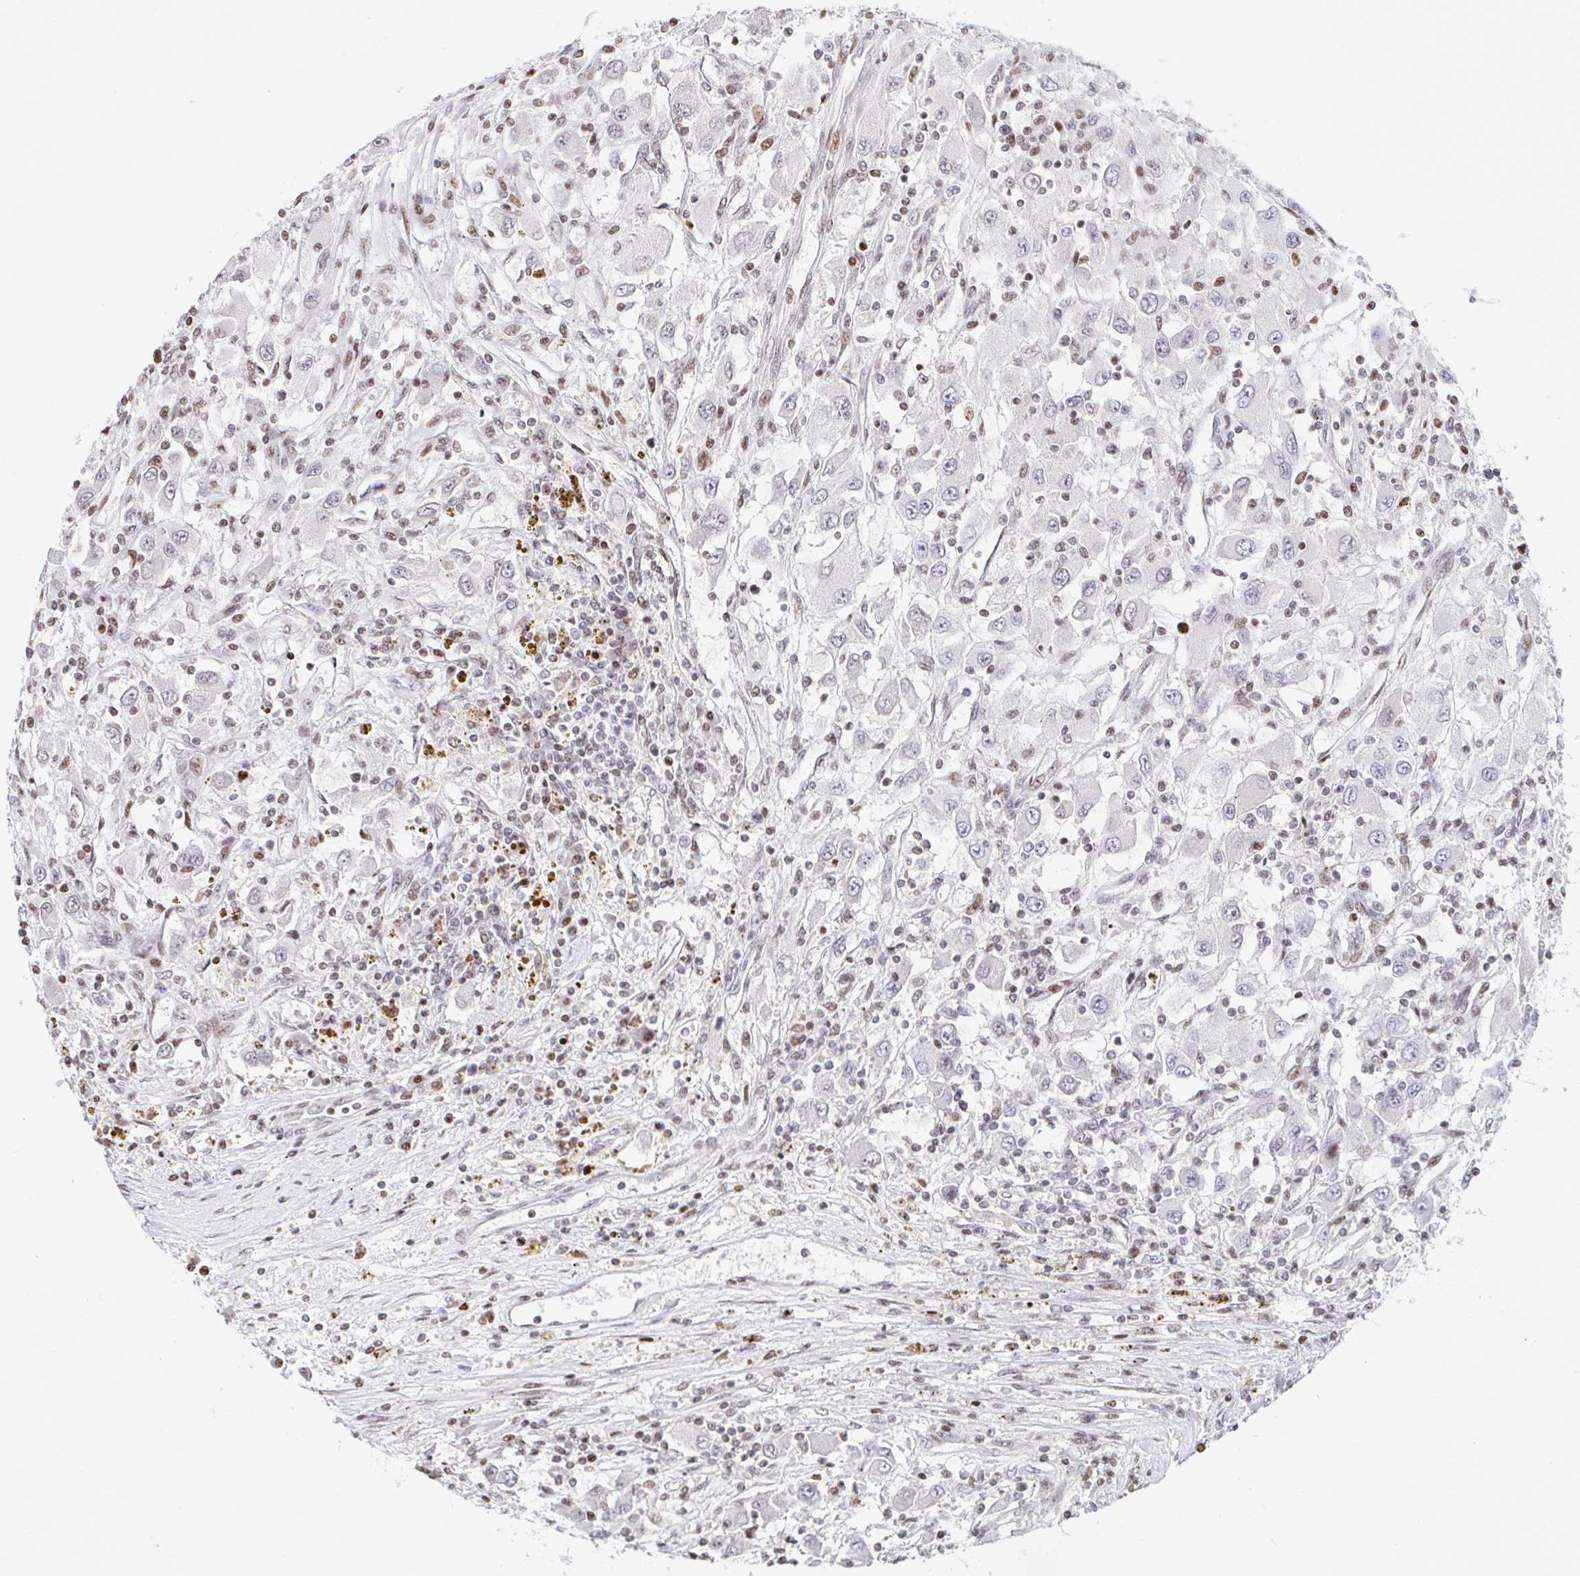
{"staining": {"intensity": "negative", "quantity": "none", "location": "none"}, "tissue": "renal cancer", "cell_type": "Tumor cells", "image_type": "cancer", "snomed": [{"axis": "morphology", "description": "Adenocarcinoma, NOS"}, {"axis": "topography", "description": "Kidney"}], "caption": "The image shows no significant expression in tumor cells of renal cancer.", "gene": "HOXC10", "patient": {"sex": "female", "age": 67}}